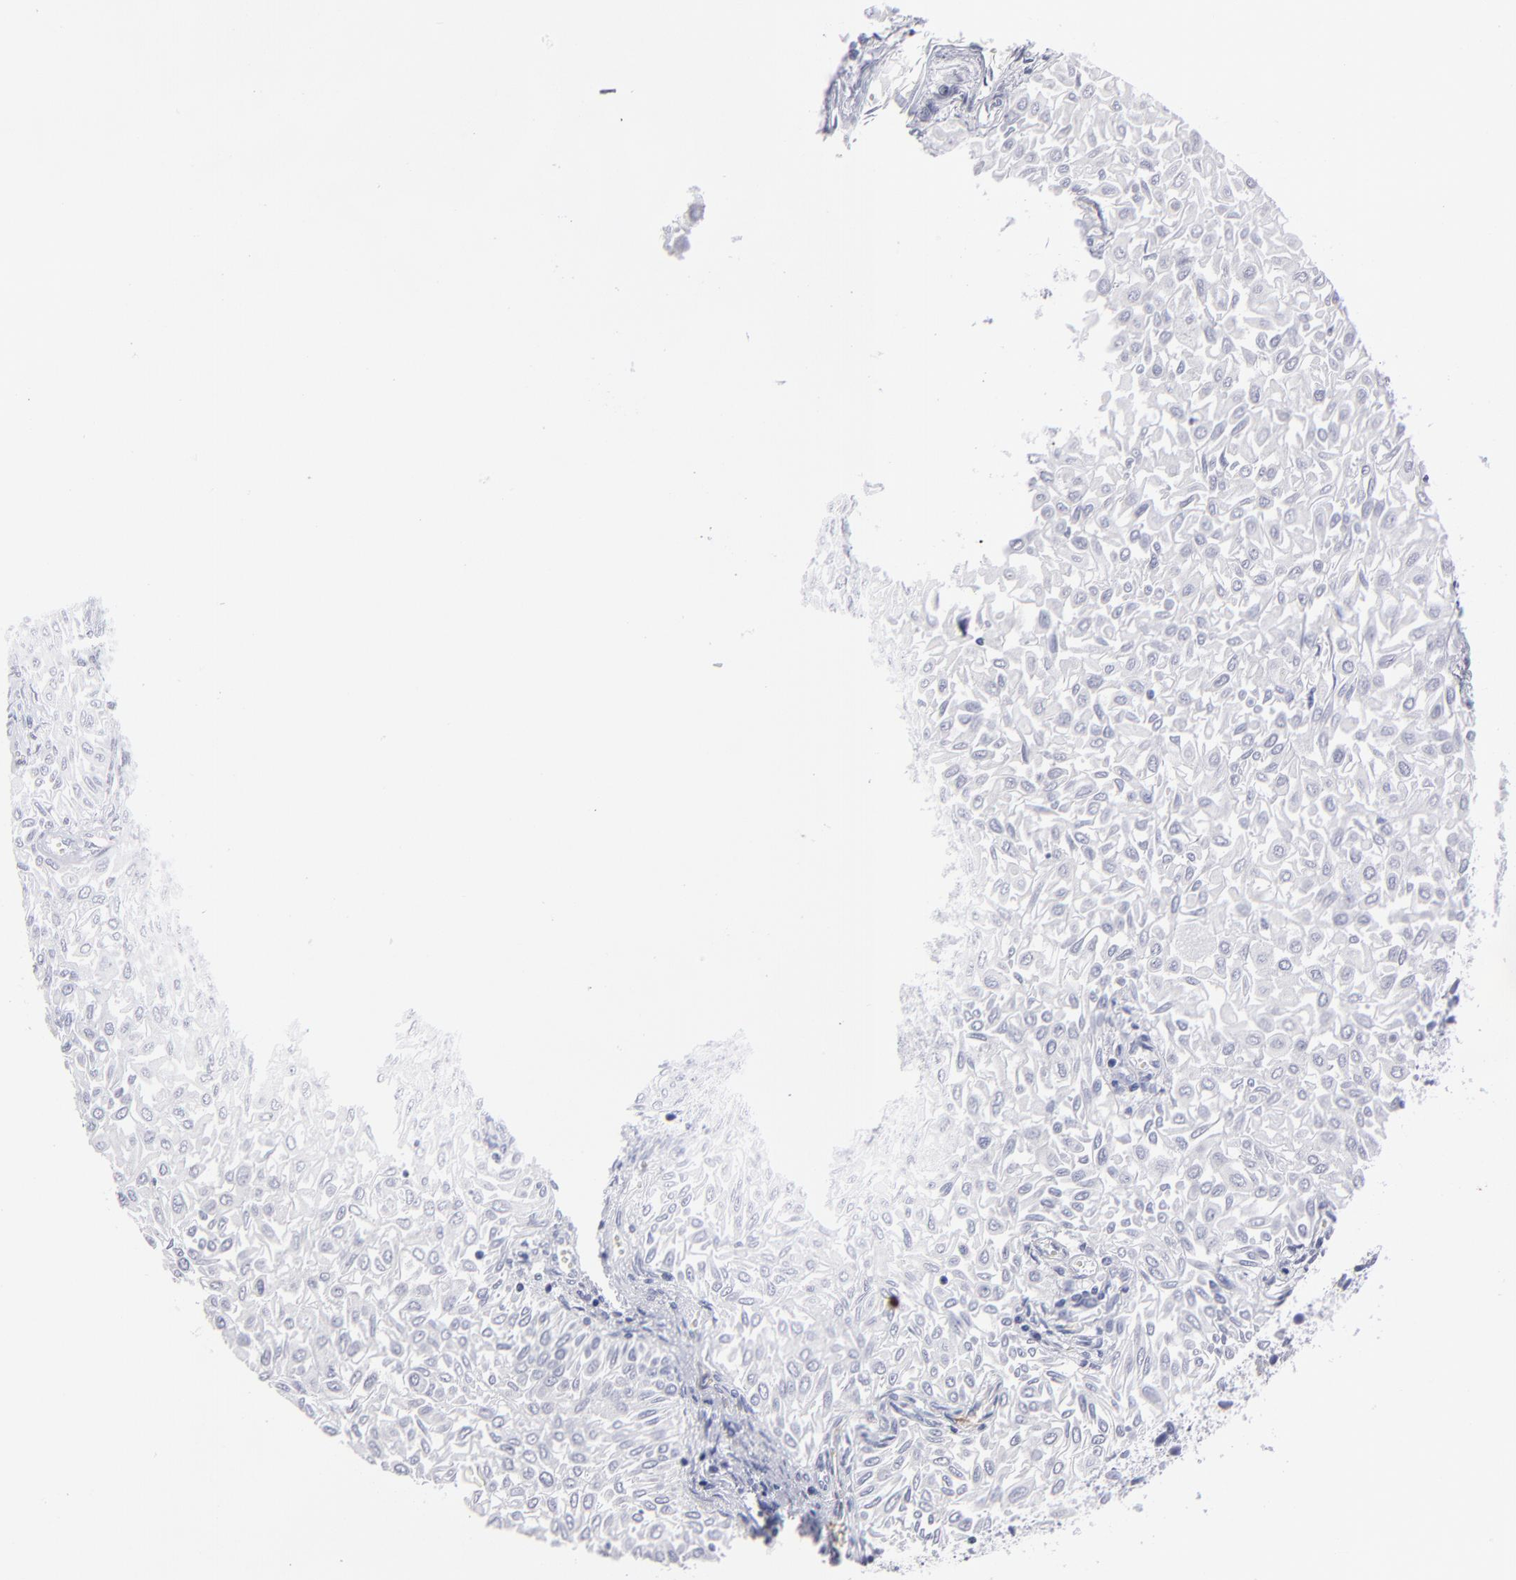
{"staining": {"intensity": "negative", "quantity": "none", "location": "none"}, "tissue": "urothelial cancer", "cell_type": "Tumor cells", "image_type": "cancer", "snomed": [{"axis": "morphology", "description": "Urothelial carcinoma, Low grade"}, {"axis": "topography", "description": "Urinary bladder"}], "caption": "Immunohistochemical staining of urothelial carcinoma (low-grade) exhibits no significant staining in tumor cells. (DAB (3,3'-diaminobenzidine) immunohistochemistry visualized using brightfield microscopy, high magnification).", "gene": "CADM3", "patient": {"sex": "male", "age": 64}}